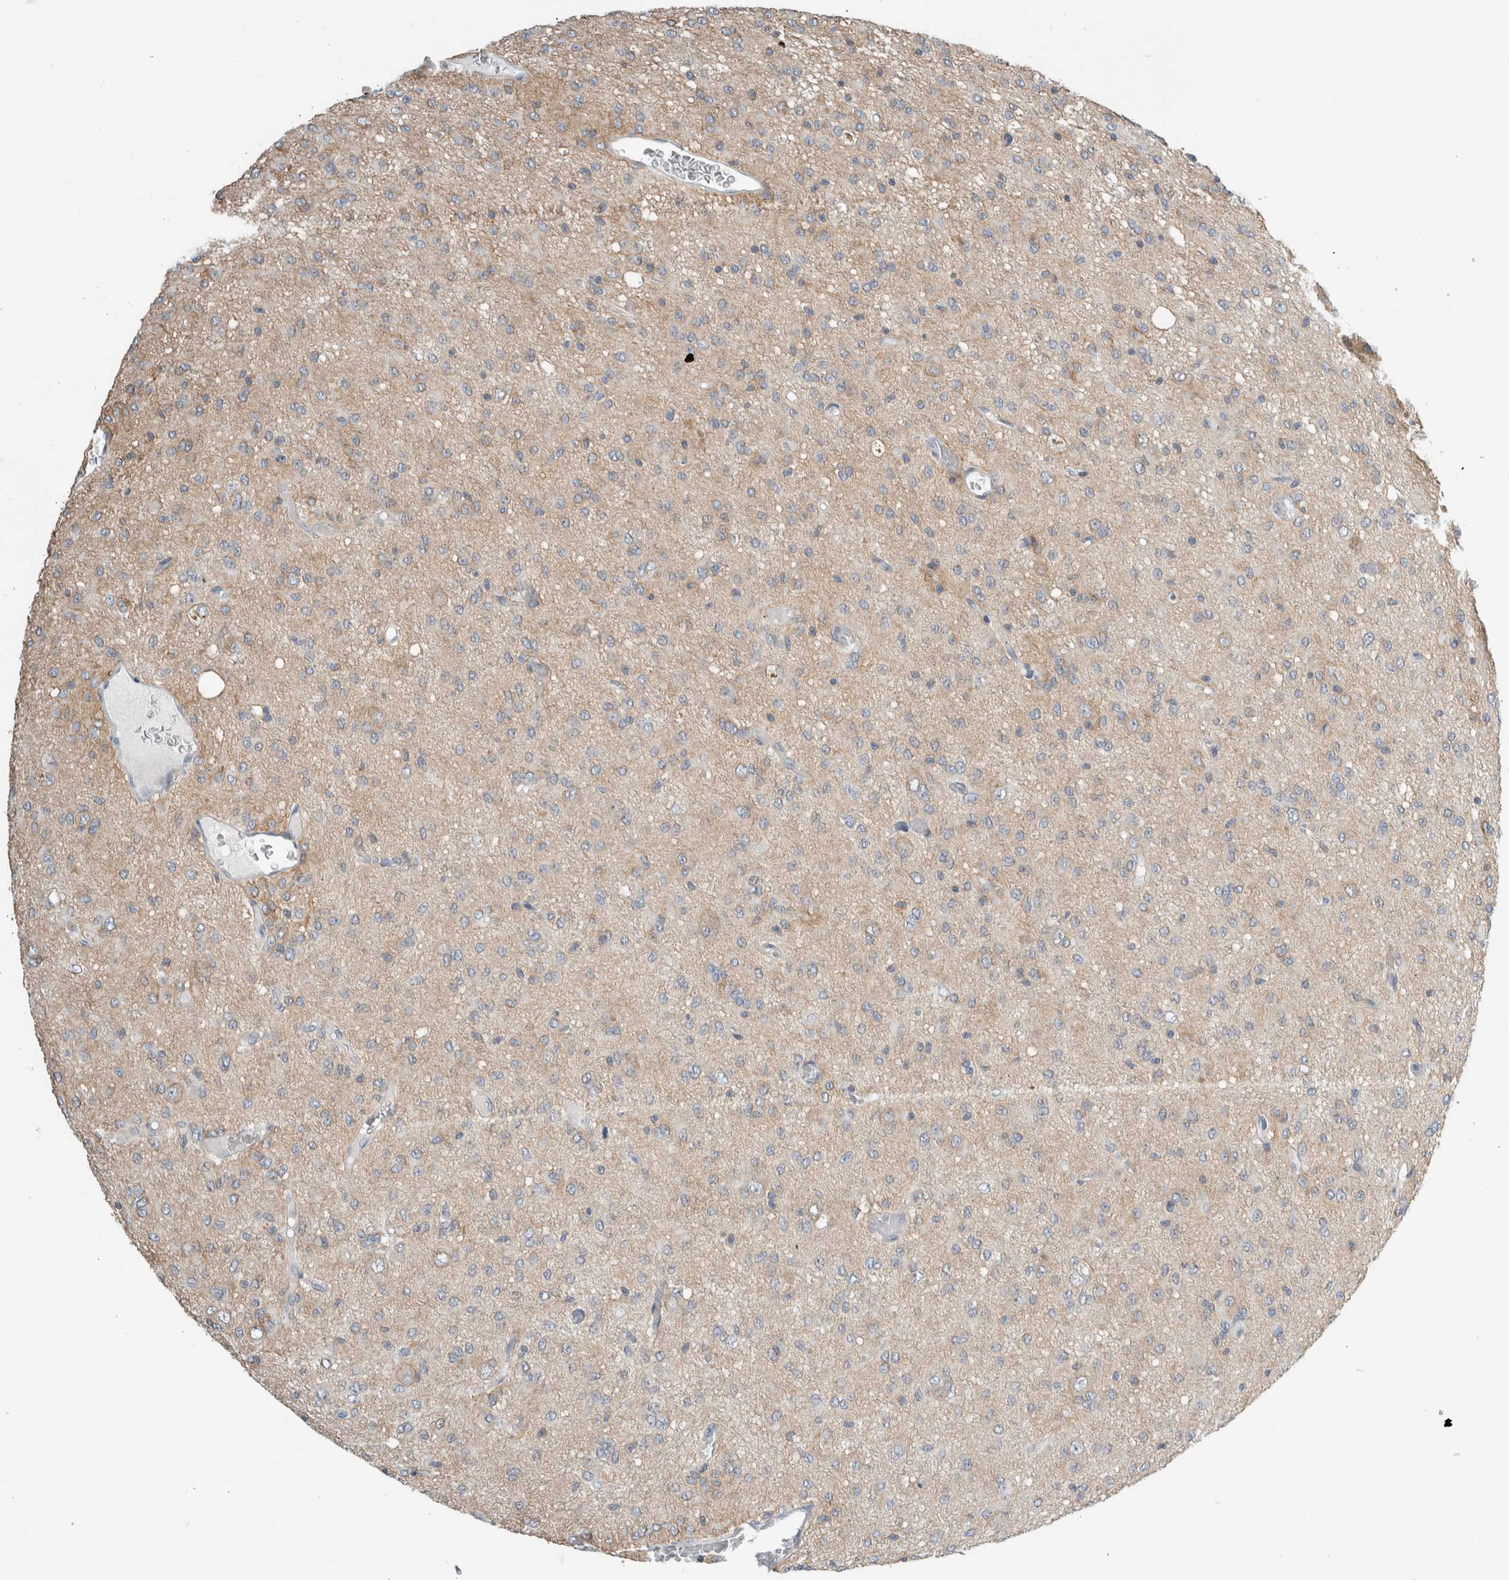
{"staining": {"intensity": "negative", "quantity": "none", "location": "none"}, "tissue": "glioma", "cell_type": "Tumor cells", "image_type": "cancer", "snomed": [{"axis": "morphology", "description": "Glioma, malignant, High grade"}, {"axis": "topography", "description": "Brain"}], "caption": "Immunohistochemical staining of glioma reveals no significant positivity in tumor cells.", "gene": "ERCC6L2", "patient": {"sex": "female", "age": 59}}